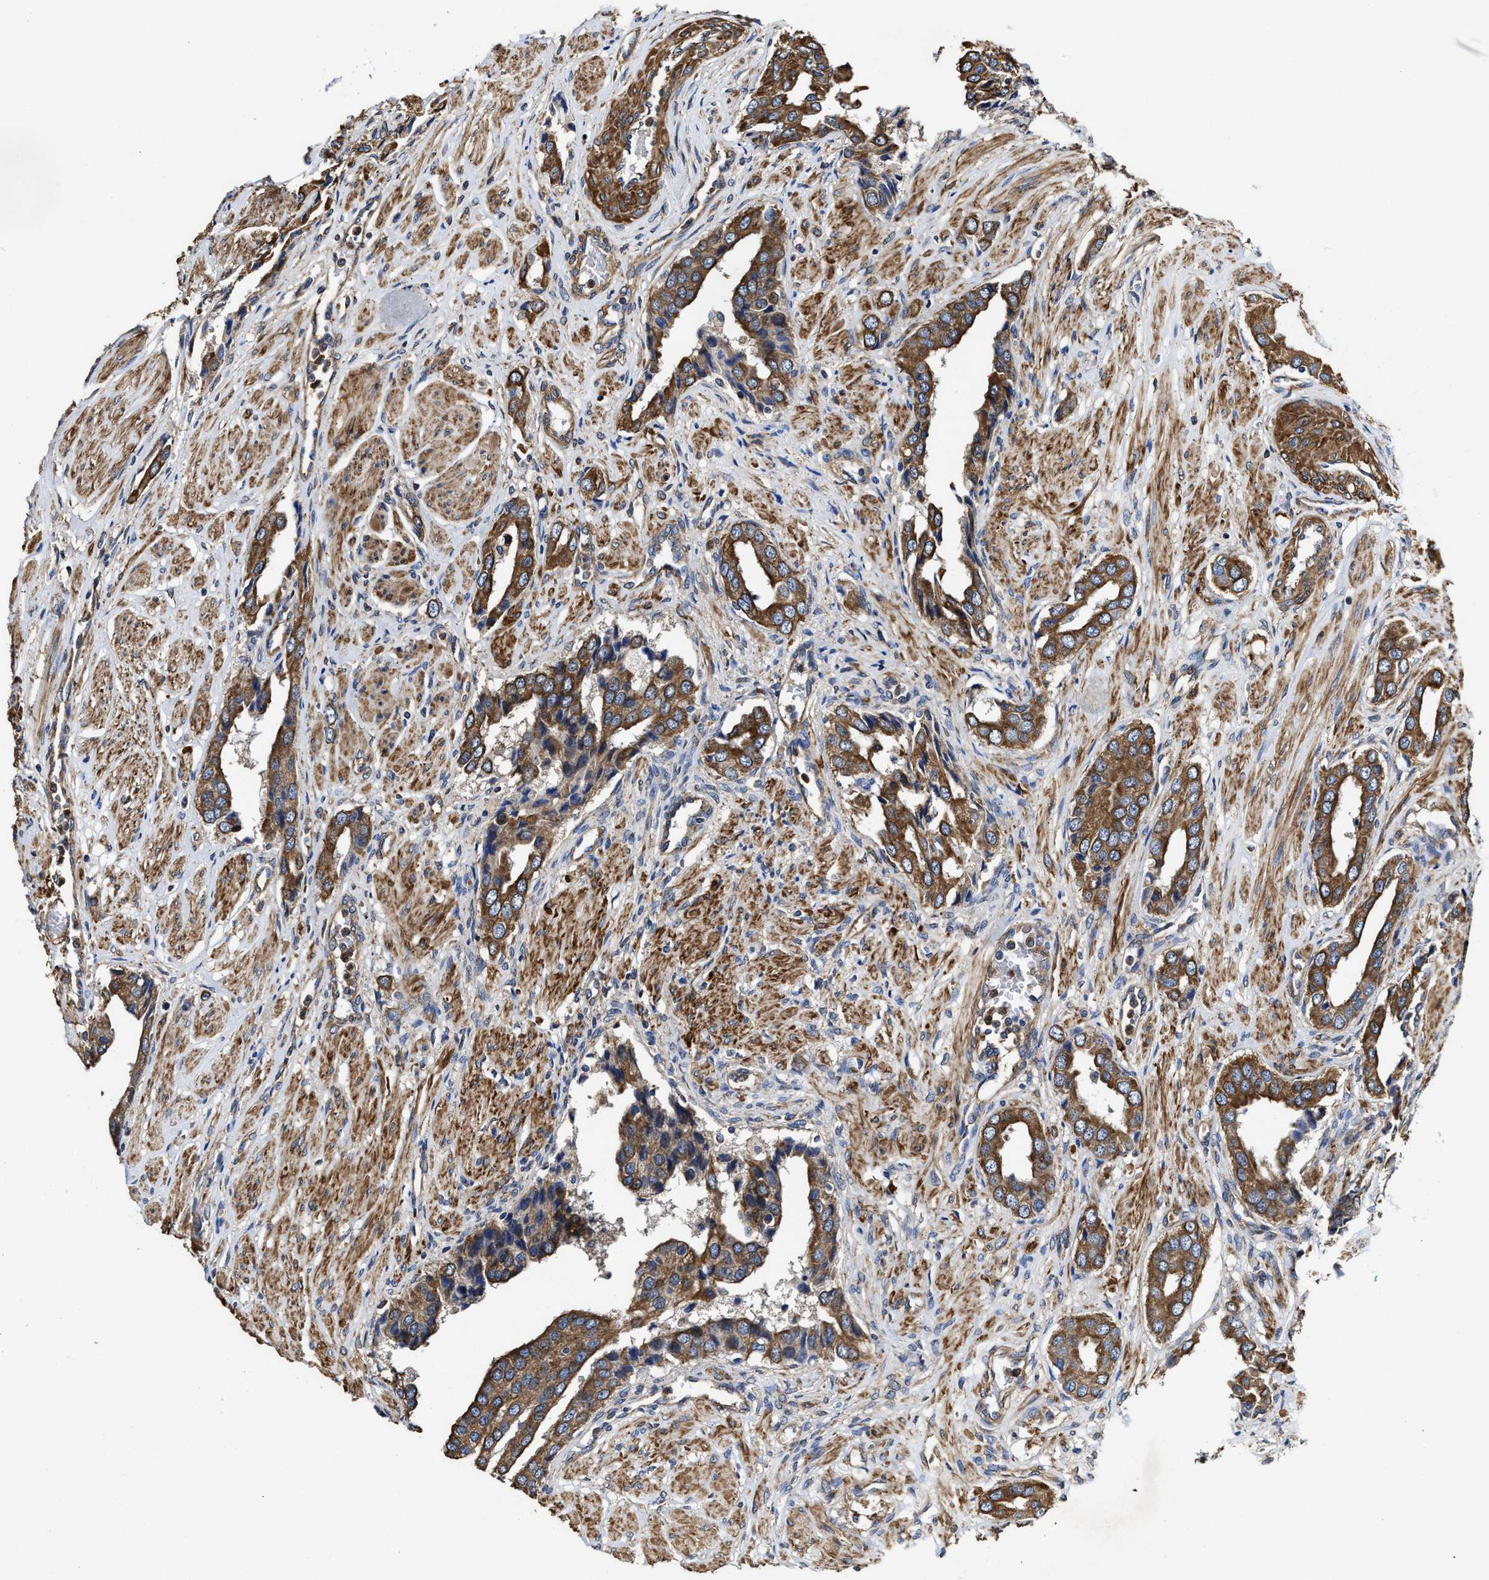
{"staining": {"intensity": "moderate", "quantity": ">75%", "location": "cytoplasmic/membranous"}, "tissue": "prostate cancer", "cell_type": "Tumor cells", "image_type": "cancer", "snomed": [{"axis": "morphology", "description": "Adenocarcinoma, High grade"}, {"axis": "topography", "description": "Prostate"}], "caption": "Prostate cancer (adenocarcinoma (high-grade)) stained with a brown dye exhibits moderate cytoplasmic/membranous positive expression in approximately >75% of tumor cells.", "gene": "SFXN4", "patient": {"sex": "male", "age": 52}}